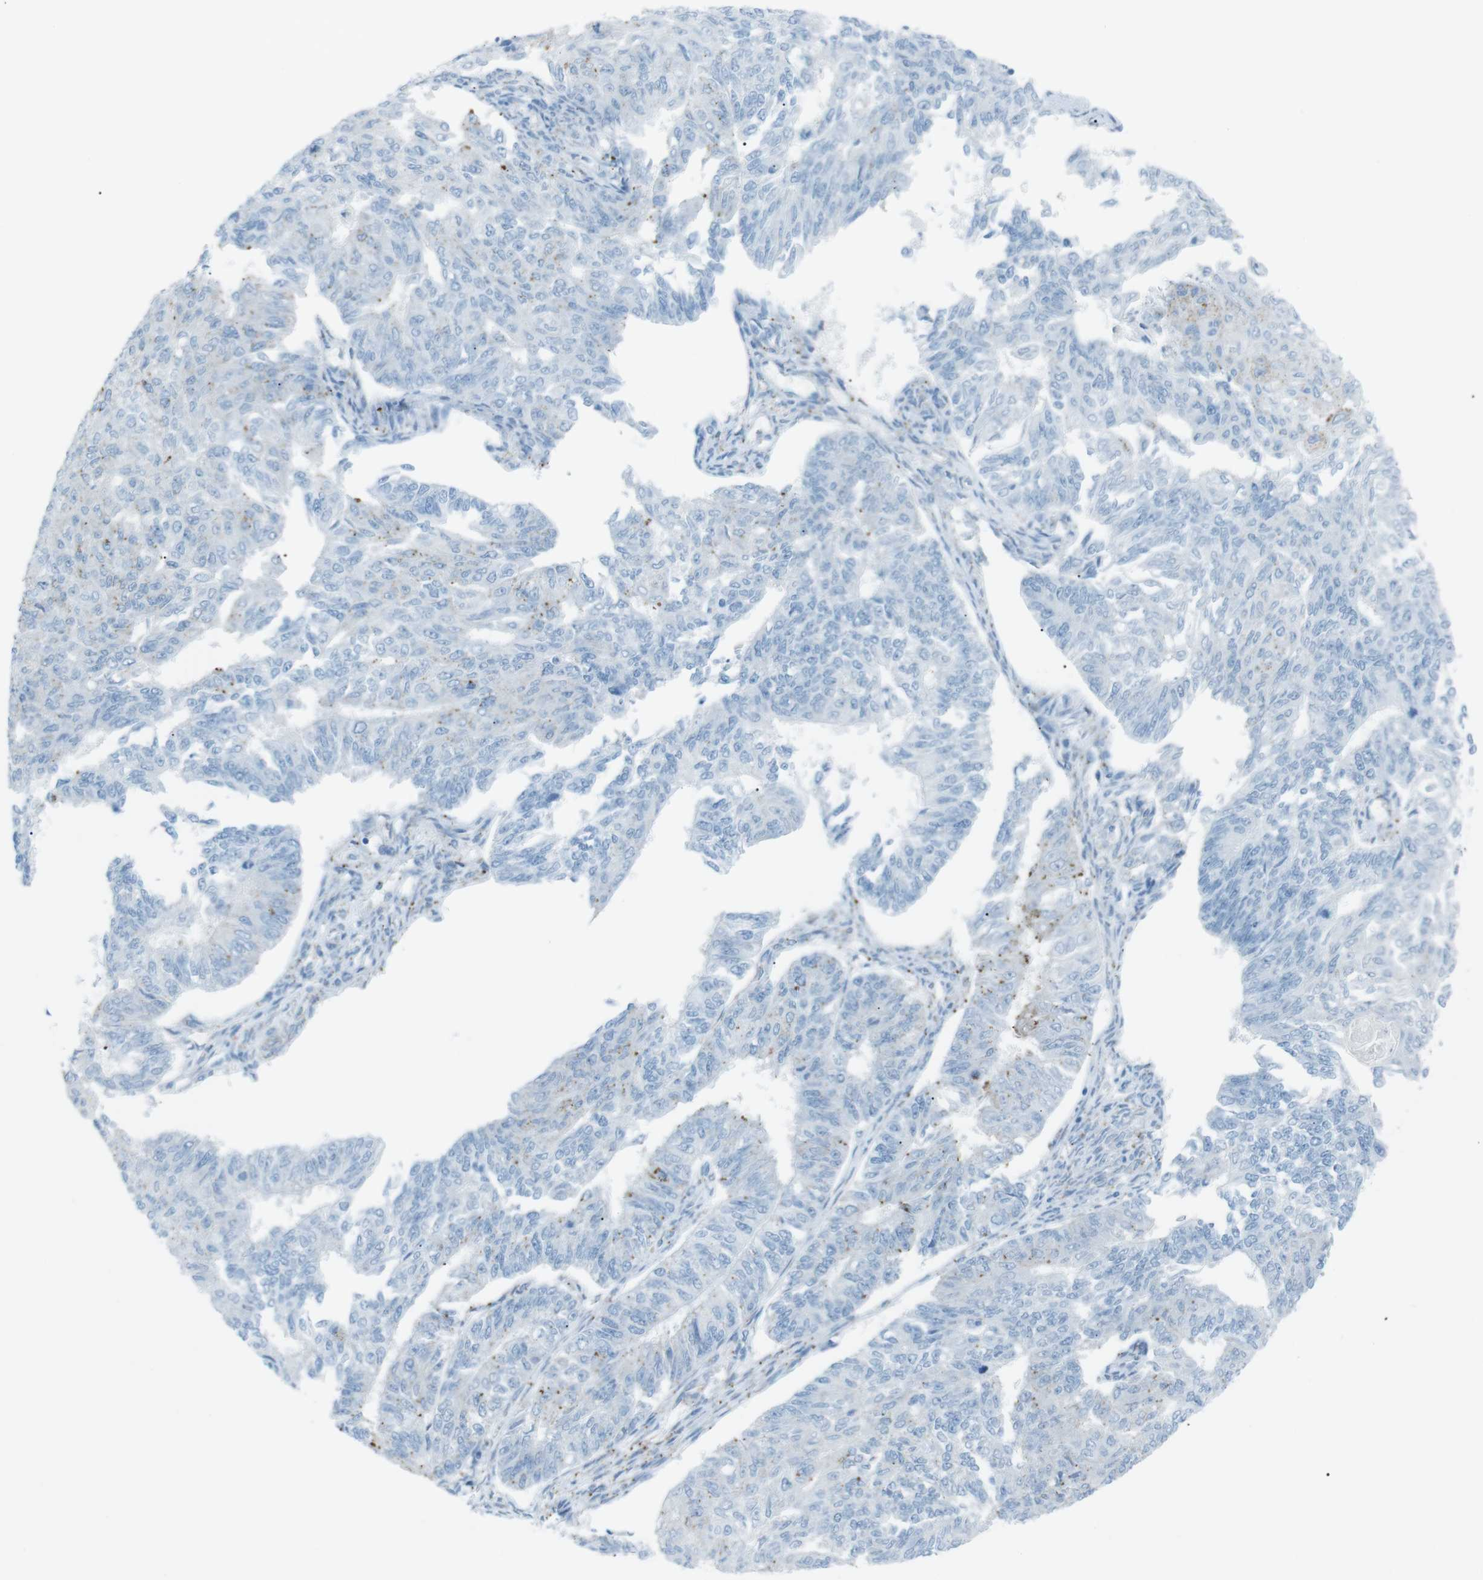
{"staining": {"intensity": "negative", "quantity": "none", "location": "none"}, "tissue": "endometrial cancer", "cell_type": "Tumor cells", "image_type": "cancer", "snomed": [{"axis": "morphology", "description": "Adenocarcinoma, NOS"}, {"axis": "topography", "description": "Endometrium"}], "caption": "The photomicrograph reveals no significant staining in tumor cells of endometrial adenocarcinoma.", "gene": "VAMP1", "patient": {"sex": "female", "age": 32}}